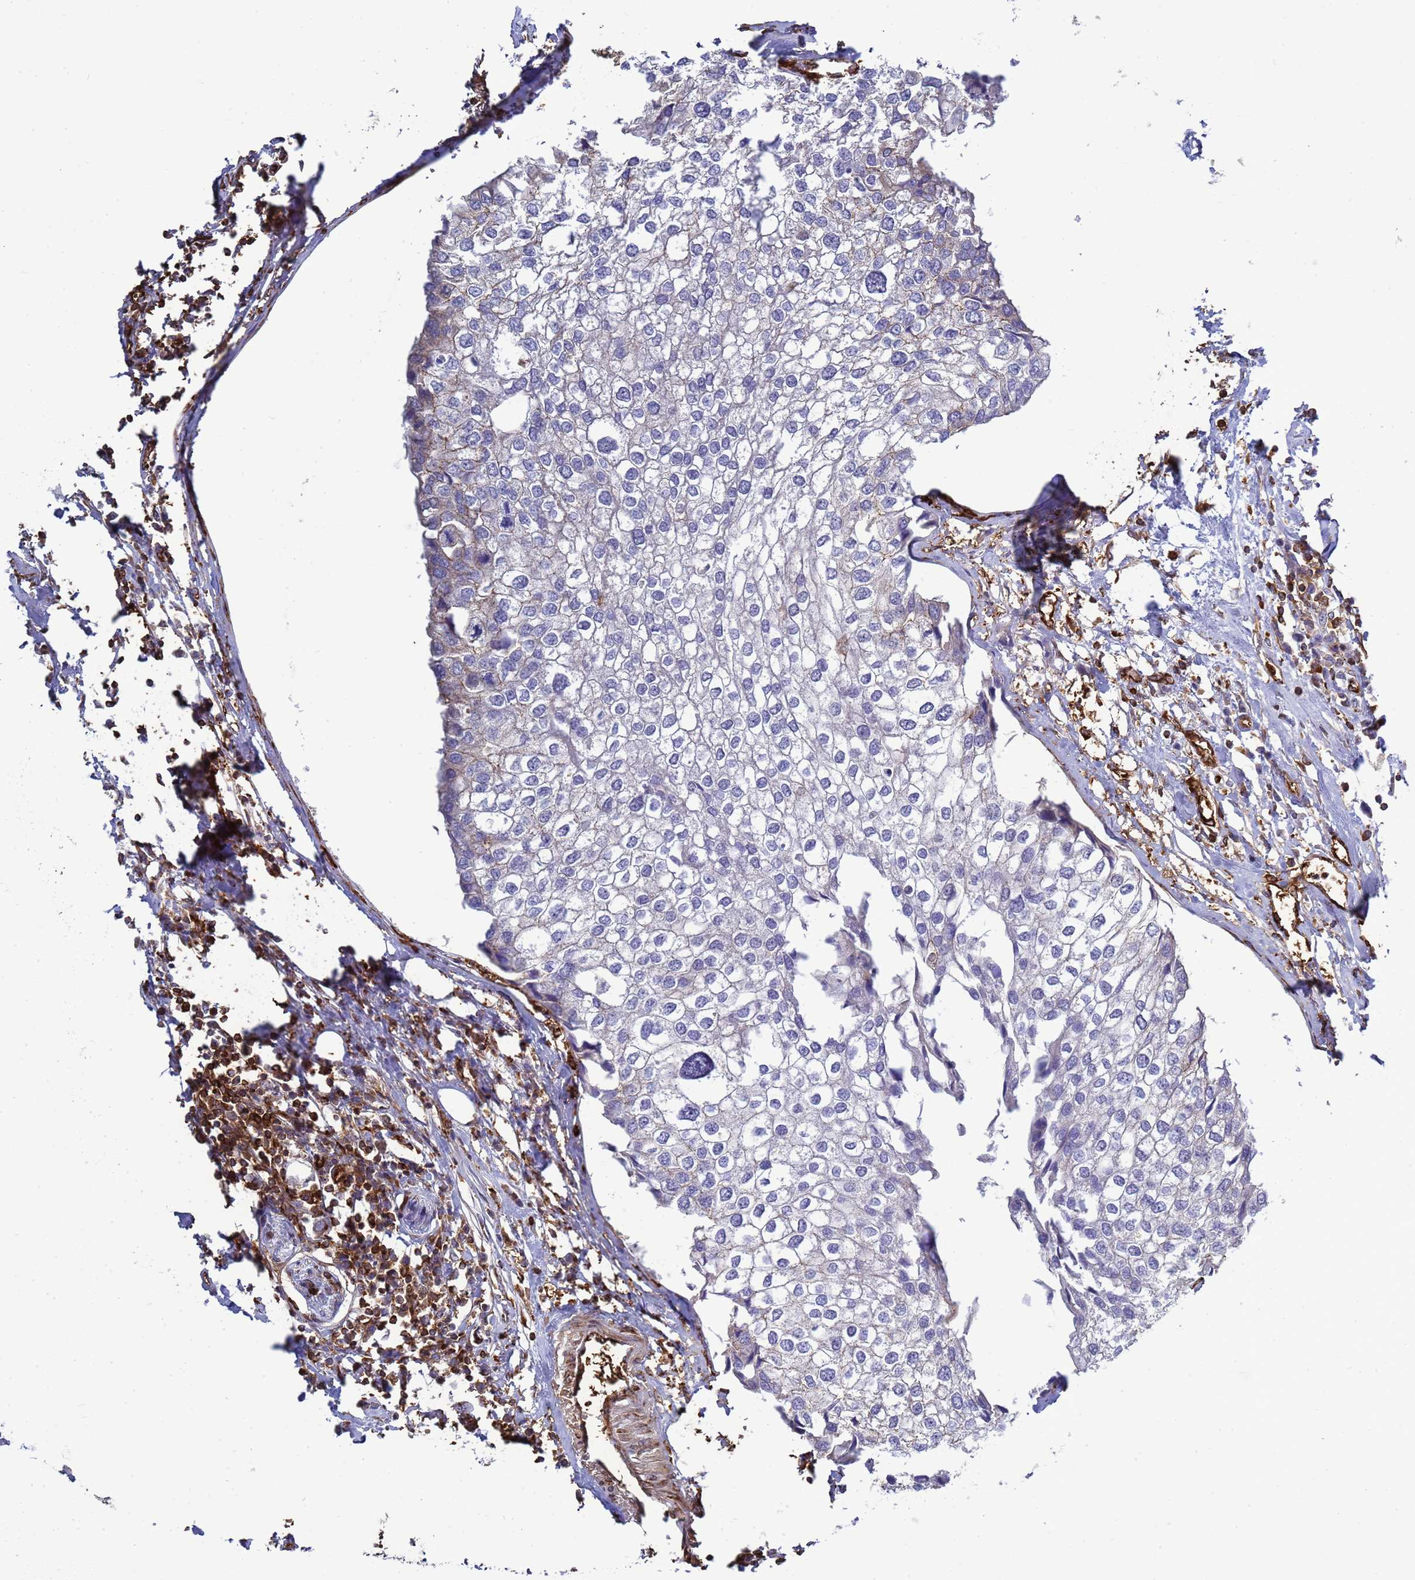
{"staining": {"intensity": "negative", "quantity": "none", "location": "none"}, "tissue": "urothelial cancer", "cell_type": "Tumor cells", "image_type": "cancer", "snomed": [{"axis": "morphology", "description": "Urothelial carcinoma, High grade"}, {"axis": "topography", "description": "Urinary bladder"}], "caption": "High magnification brightfield microscopy of urothelial carcinoma (high-grade) stained with DAB (3,3'-diaminobenzidine) (brown) and counterstained with hematoxylin (blue): tumor cells show no significant positivity.", "gene": "ZBTB8OS", "patient": {"sex": "male", "age": 64}}